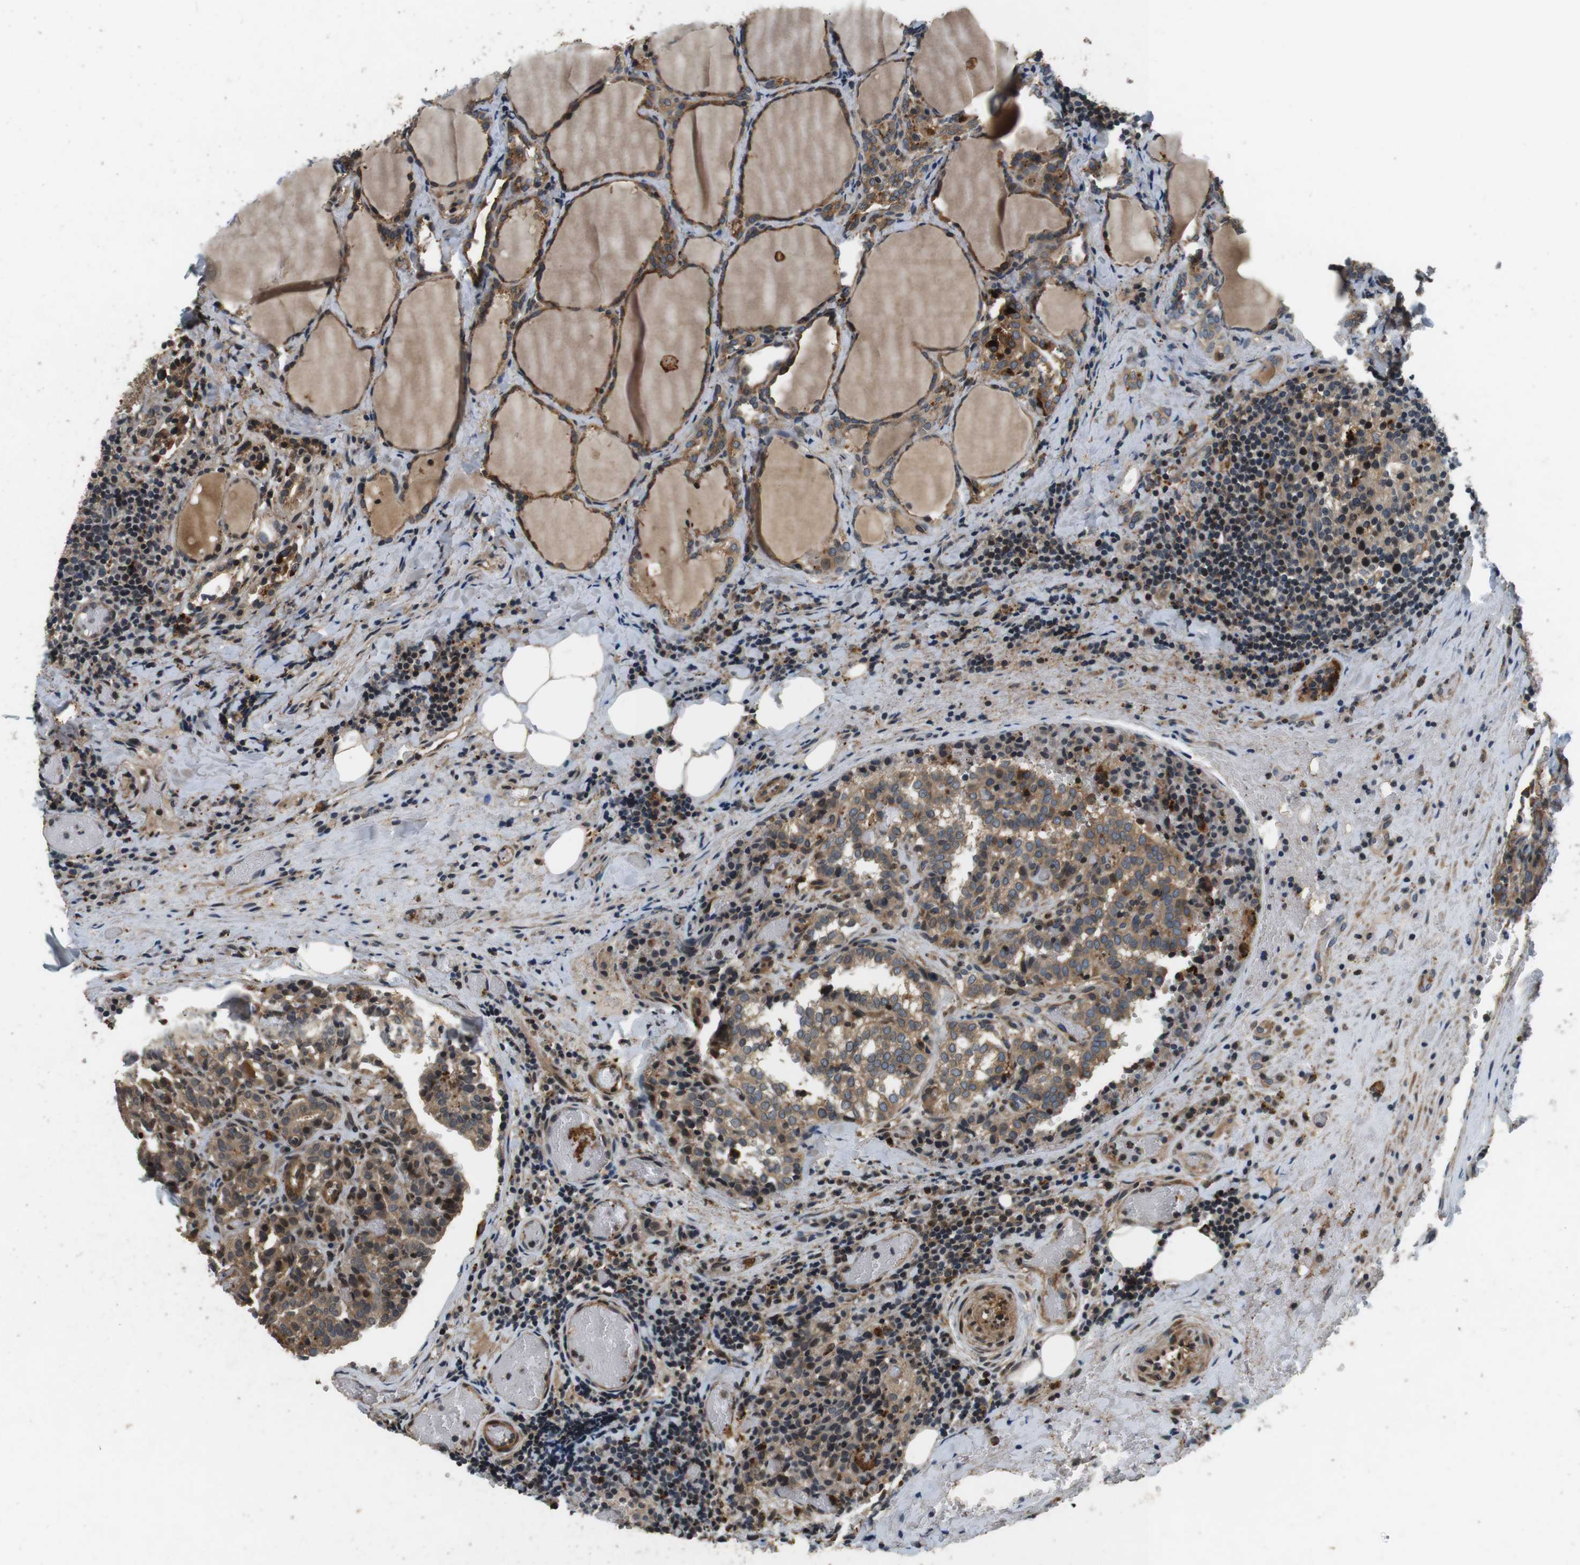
{"staining": {"intensity": "moderate", "quantity": ">75%", "location": "cytoplasmic/membranous"}, "tissue": "thyroid cancer", "cell_type": "Tumor cells", "image_type": "cancer", "snomed": [{"axis": "morphology", "description": "Normal tissue, NOS"}, {"axis": "morphology", "description": "Papillary adenocarcinoma, NOS"}, {"axis": "topography", "description": "Thyroid gland"}], "caption": "Tumor cells demonstrate medium levels of moderate cytoplasmic/membranous expression in about >75% of cells in human thyroid cancer (papillary adenocarcinoma). (Stains: DAB in brown, nuclei in blue, Microscopy: brightfield microscopy at high magnification).", "gene": "TXNRD1", "patient": {"sex": "female", "age": 30}}